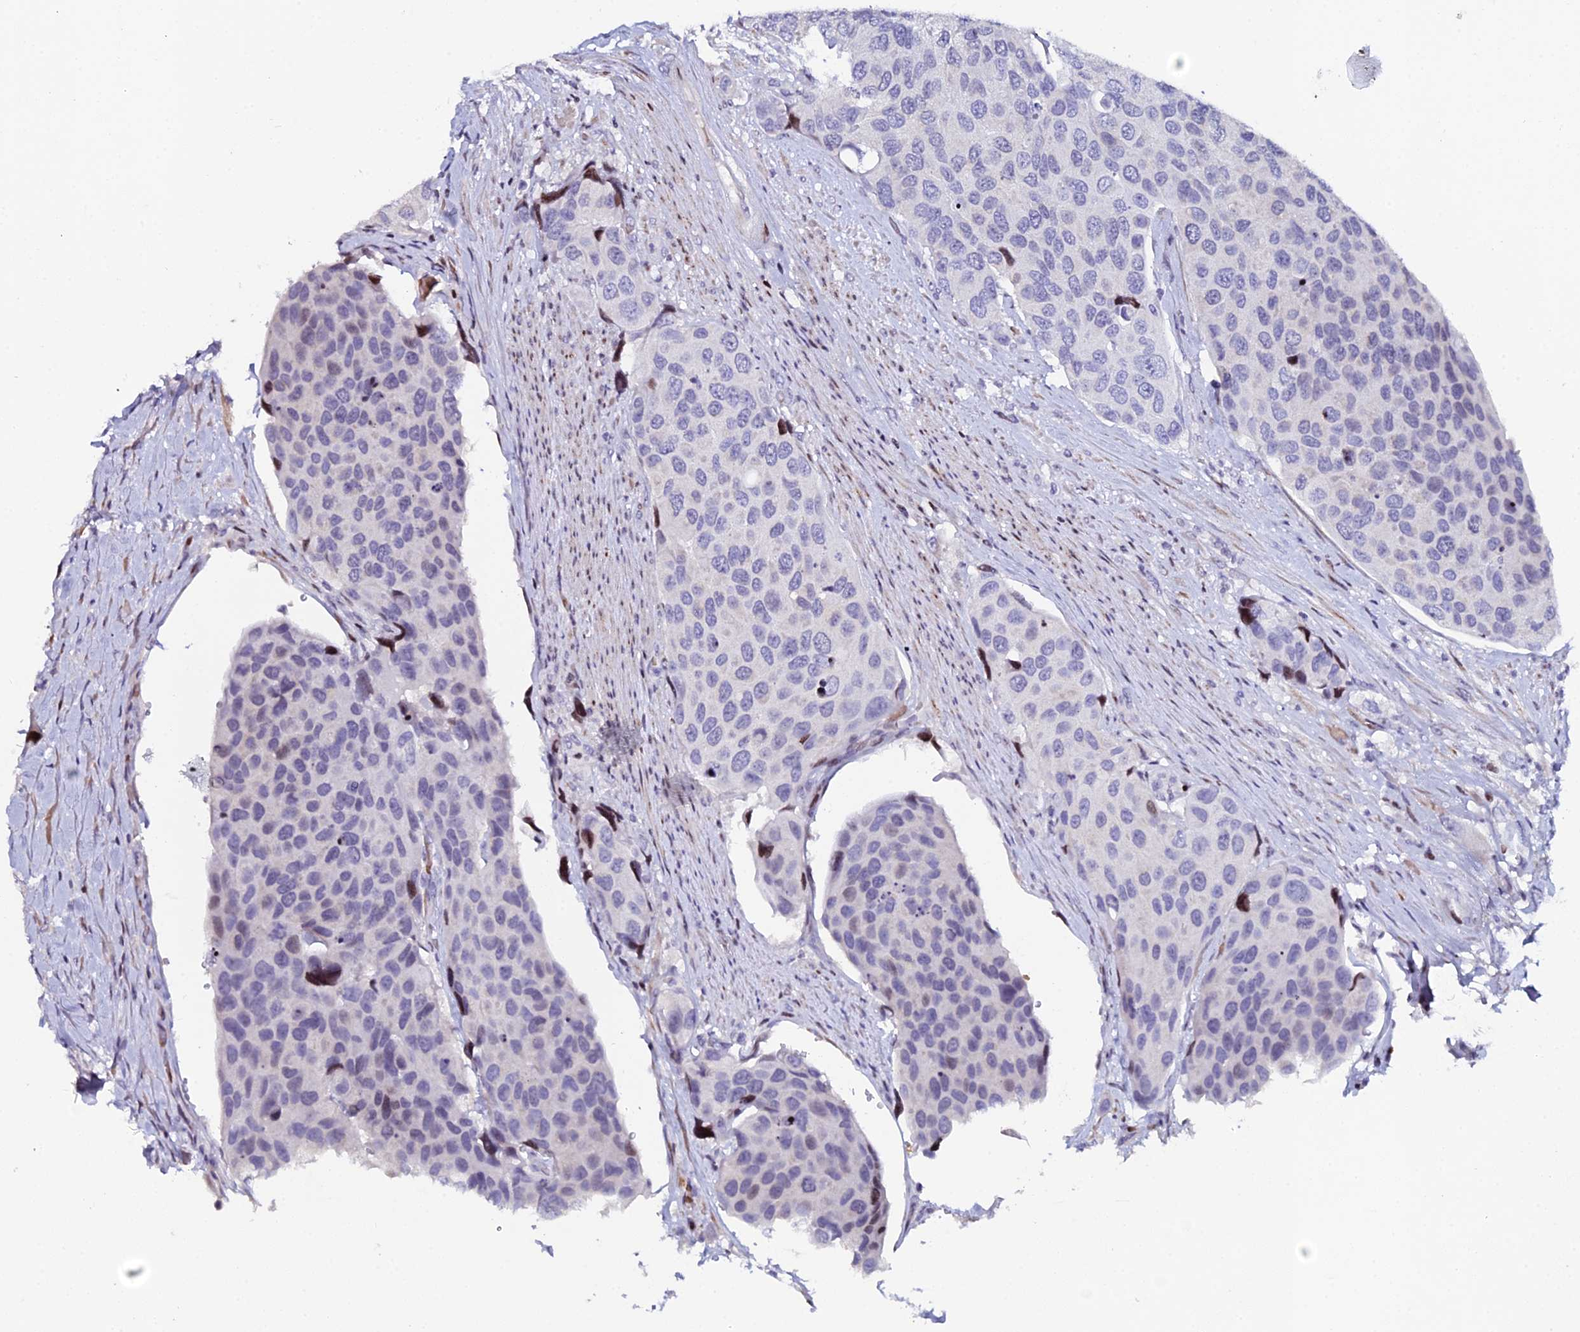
{"staining": {"intensity": "moderate", "quantity": "<25%", "location": "nuclear"}, "tissue": "urothelial cancer", "cell_type": "Tumor cells", "image_type": "cancer", "snomed": [{"axis": "morphology", "description": "Urothelial carcinoma, High grade"}, {"axis": "topography", "description": "Urinary bladder"}], "caption": "Moderate nuclear protein expression is present in approximately <25% of tumor cells in urothelial cancer.", "gene": "MYNN", "patient": {"sex": "male", "age": 74}}